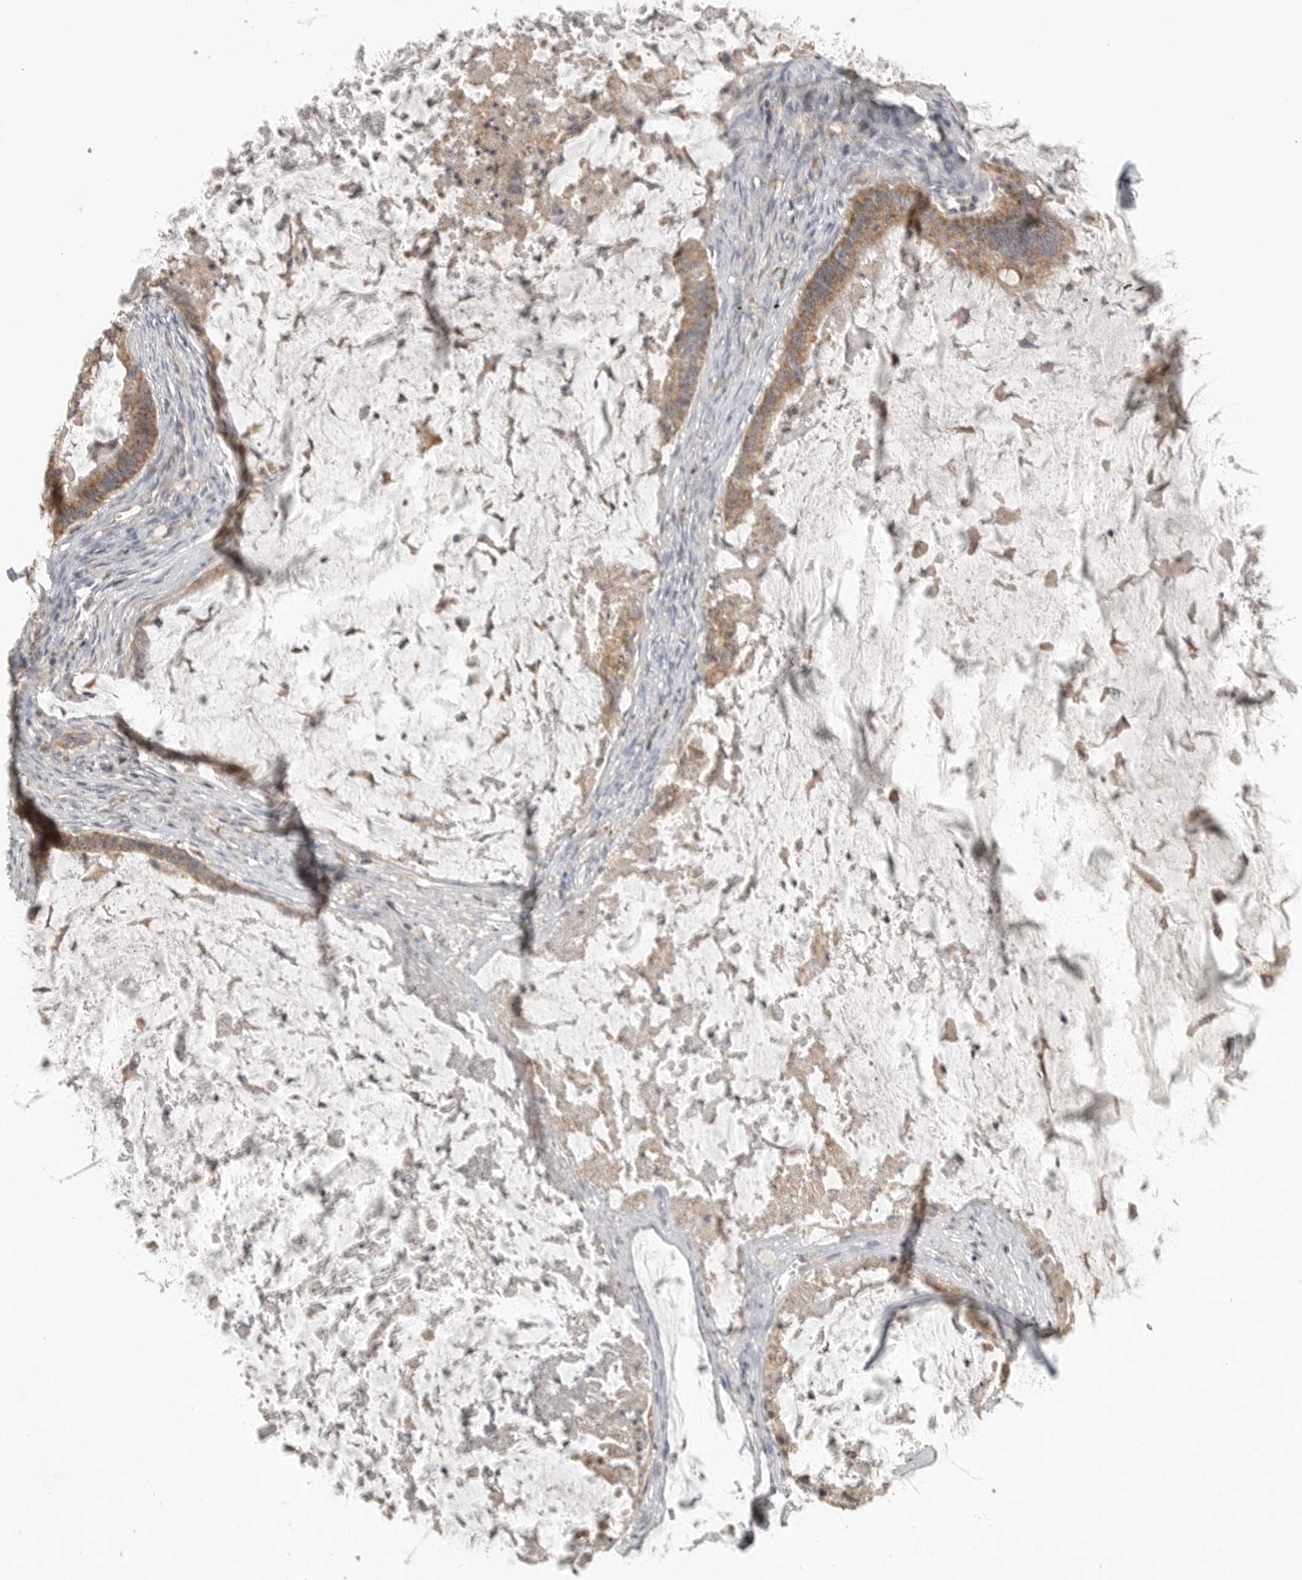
{"staining": {"intensity": "moderate", "quantity": ">75%", "location": "cytoplasmic/membranous"}, "tissue": "ovarian cancer", "cell_type": "Tumor cells", "image_type": "cancer", "snomed": [{"axis": "morphology", "description": "Cystadenocarcinoma, mucinous, NOS"}, {"axis": "topography", "description": "Ovary"}], "caption": "Protein expression analysis of mucinous cystadenocarcinoma (ovarian) demonstrates moderate cytoplasmic/membranous staining in about >75% of tumor cells.", "gene": "RXFP3", "patient": {"sex": "female", "age": 61}}